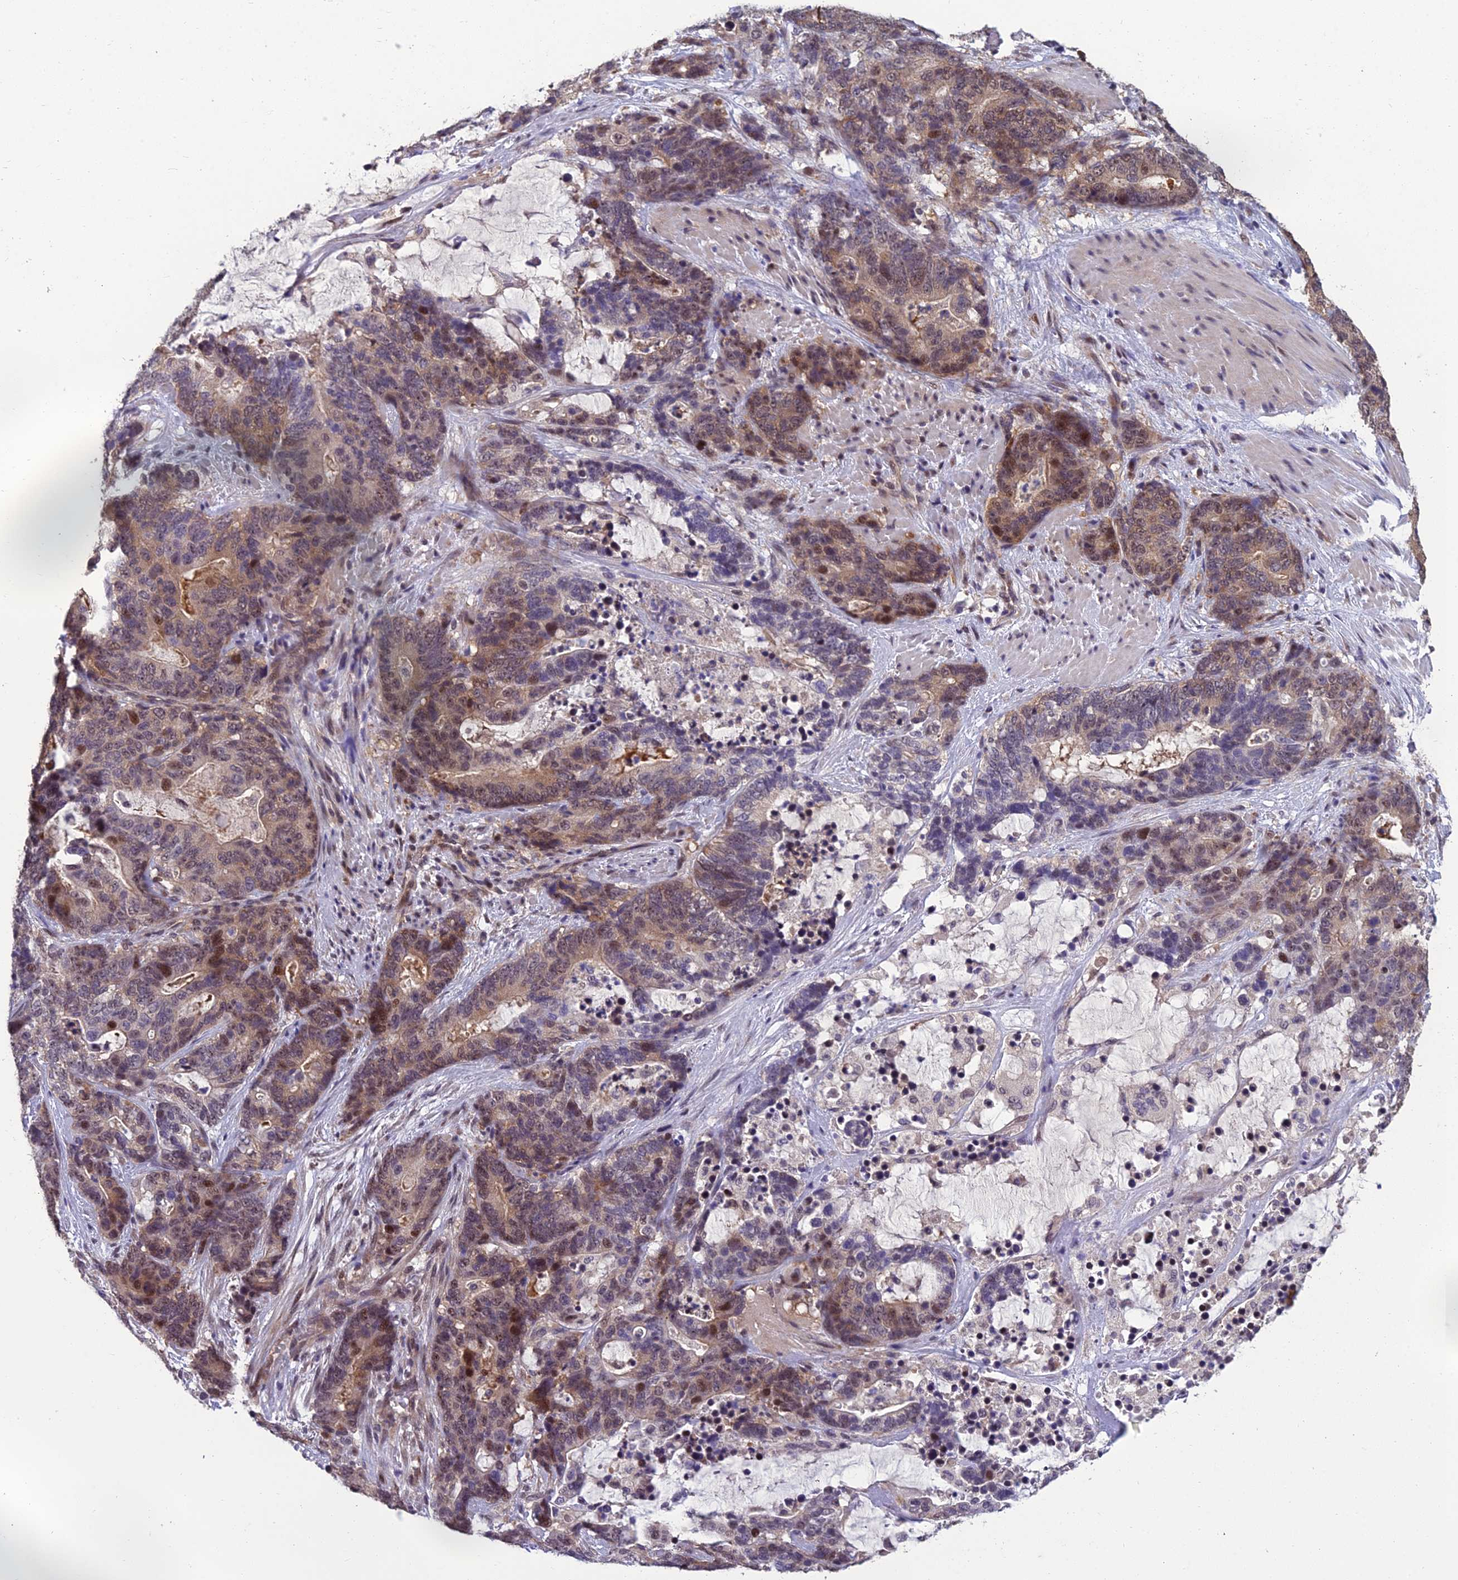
{"staining": {"intensity": "moderate", "quantity": "25%-75%", "location": "cytoplasmic/membranous,nuclear"}, "tissue": "stomach cancer", "cell_type": "Tumor cells", "image_type": "cancer", "snomed": [{"axis": "morphology", "description": "Adenocarcinoma, NOS"}, {"axis": "topography", "description": "Stomach"}], "caption": "A photomicrograph of human stomach adenocarcinoma stained for a protein displays moderate cytoplasmic/membranous and nuclear brown staining in tumor cells.", "gene": "GRWD1", "patient": {"sex": "female", "age": 76}}